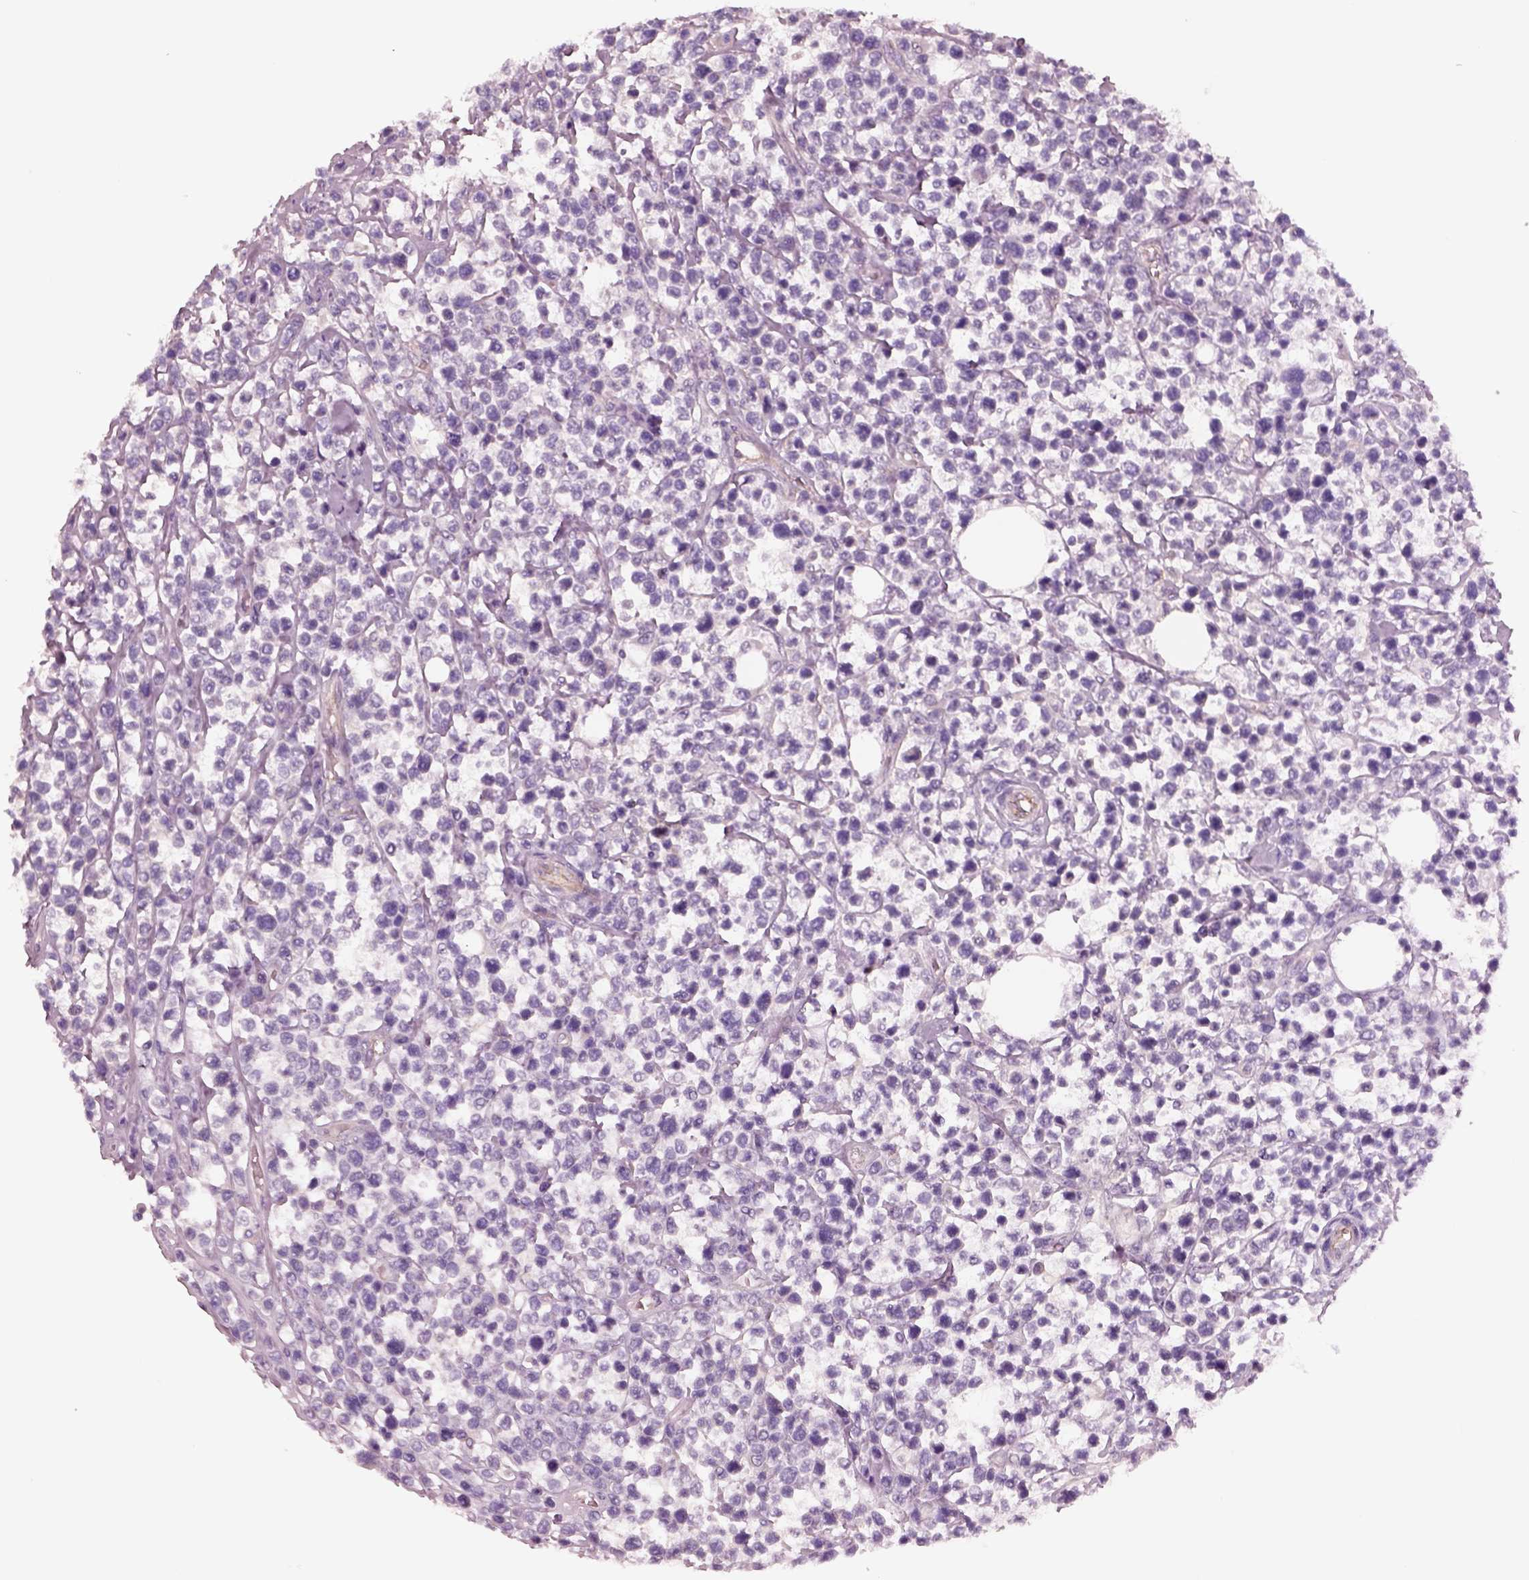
{"staining": {"intensity": "negative", "quantity": "none", "location": "none"}, "tissue": "lymphoma", "cell_type": "Tumor cells", "image_type": "cancer", "snomed": [{"axis": "morphology", "description": "Malignant lymphoma, non-Hodgkin's type, High grade"}, {"axis": "topography", "description": "Soft tissue"}], "caption": "High magnification brightfield microscopy of lymphoma stained with DAB (brown) and counterstained with hematoxylin (blue): tumor cells show no significant positivity.", "gene": "IGLL1", "patient": {"sex": "female", "age": 56}}